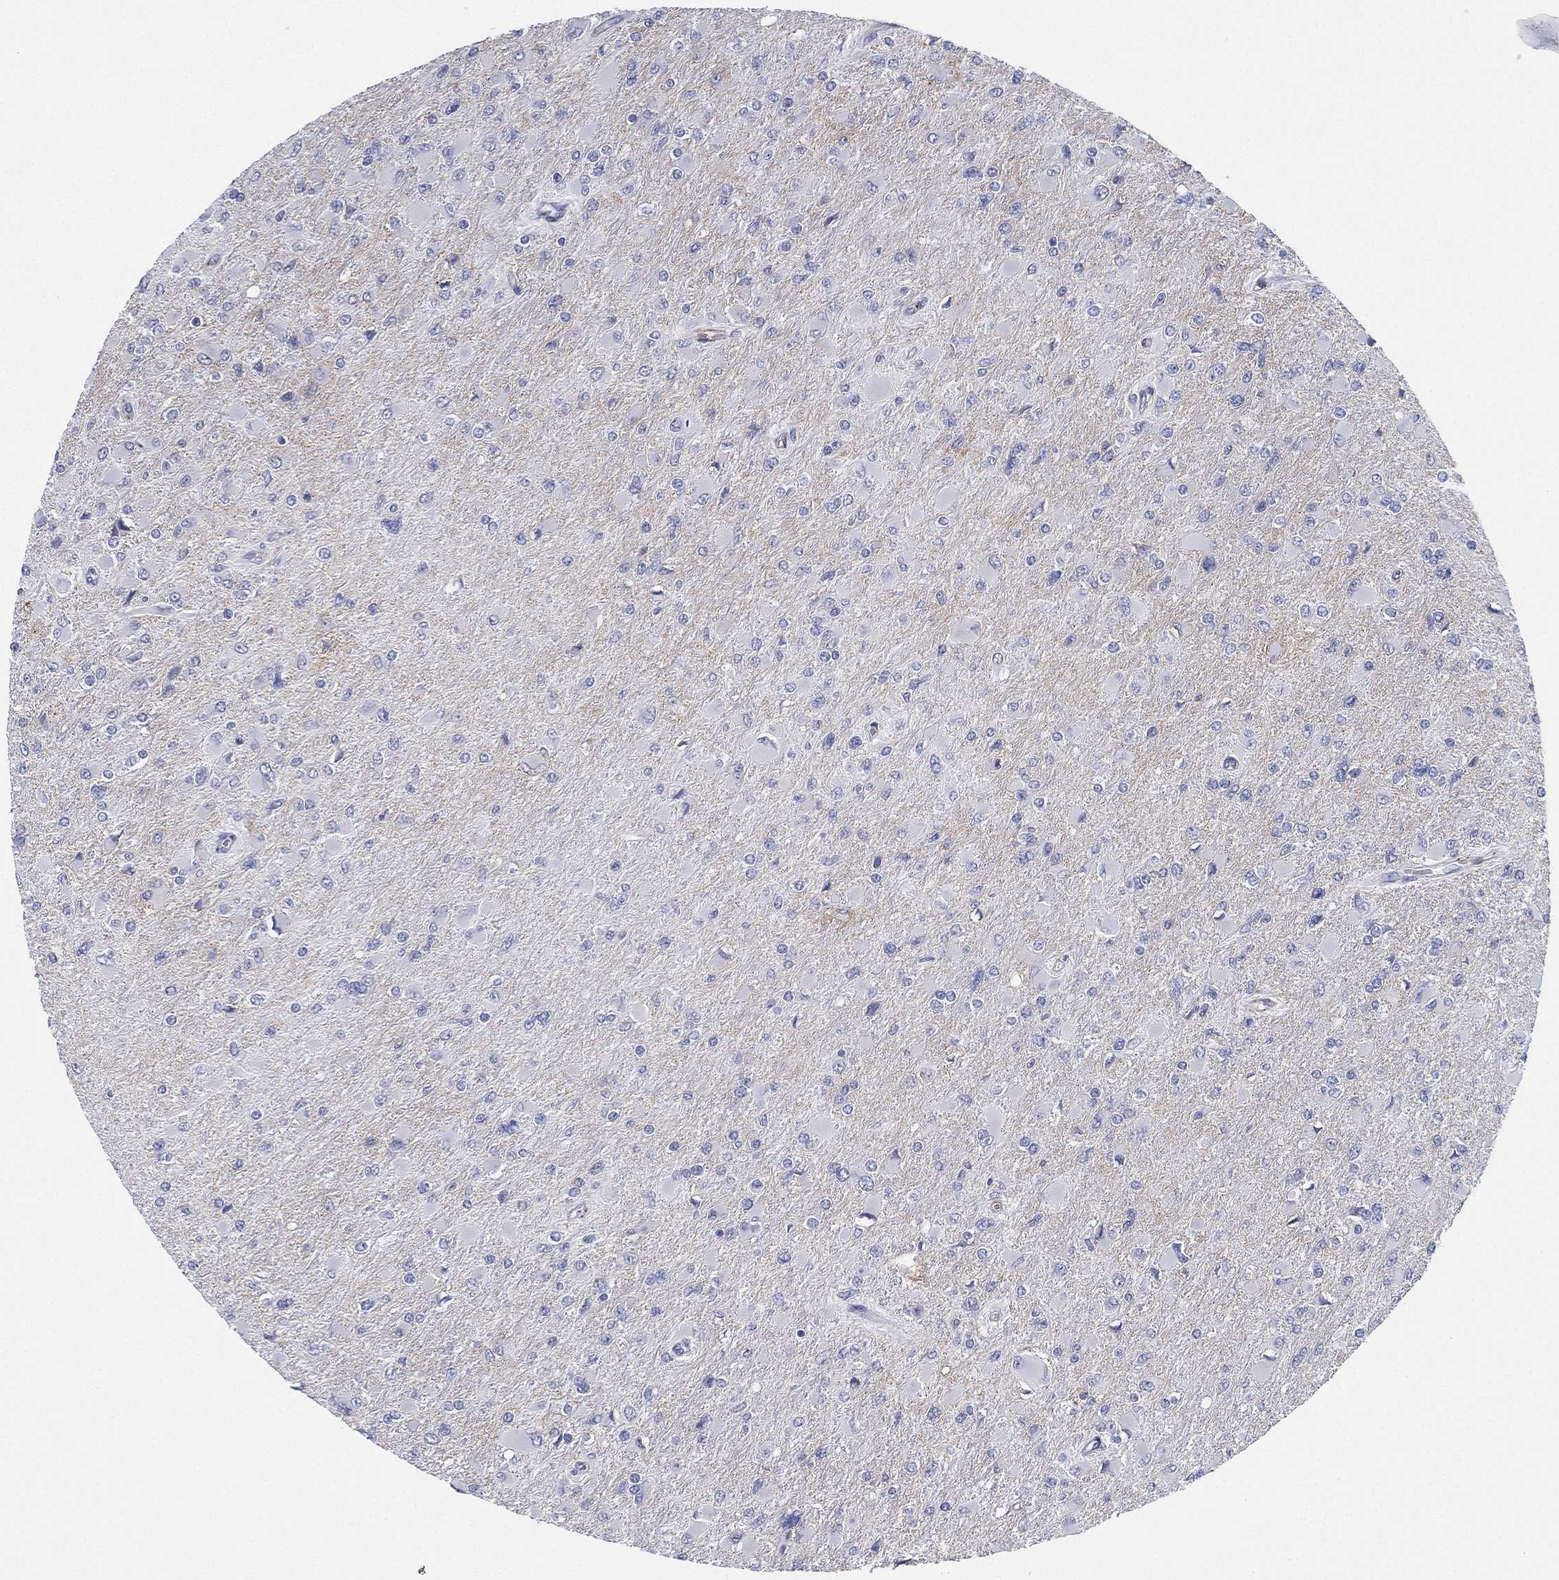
{"staining": {"intensity": "negative", "quantity": "none", "location": "none"}, "tissue": "glioma", "cell_type": "Tumor cells", "image_type": "cancer", "snomed": [{"axis": "morphology", "description": "Glioma, malignant, High grade"}, {"axis": "topography", "description": "Cerebral cortex"}], "caption": "Tumor cells show no significant expression in glioma.", "gene": "ATP1B2", "patient": {"sex": "female", "age": 36}}